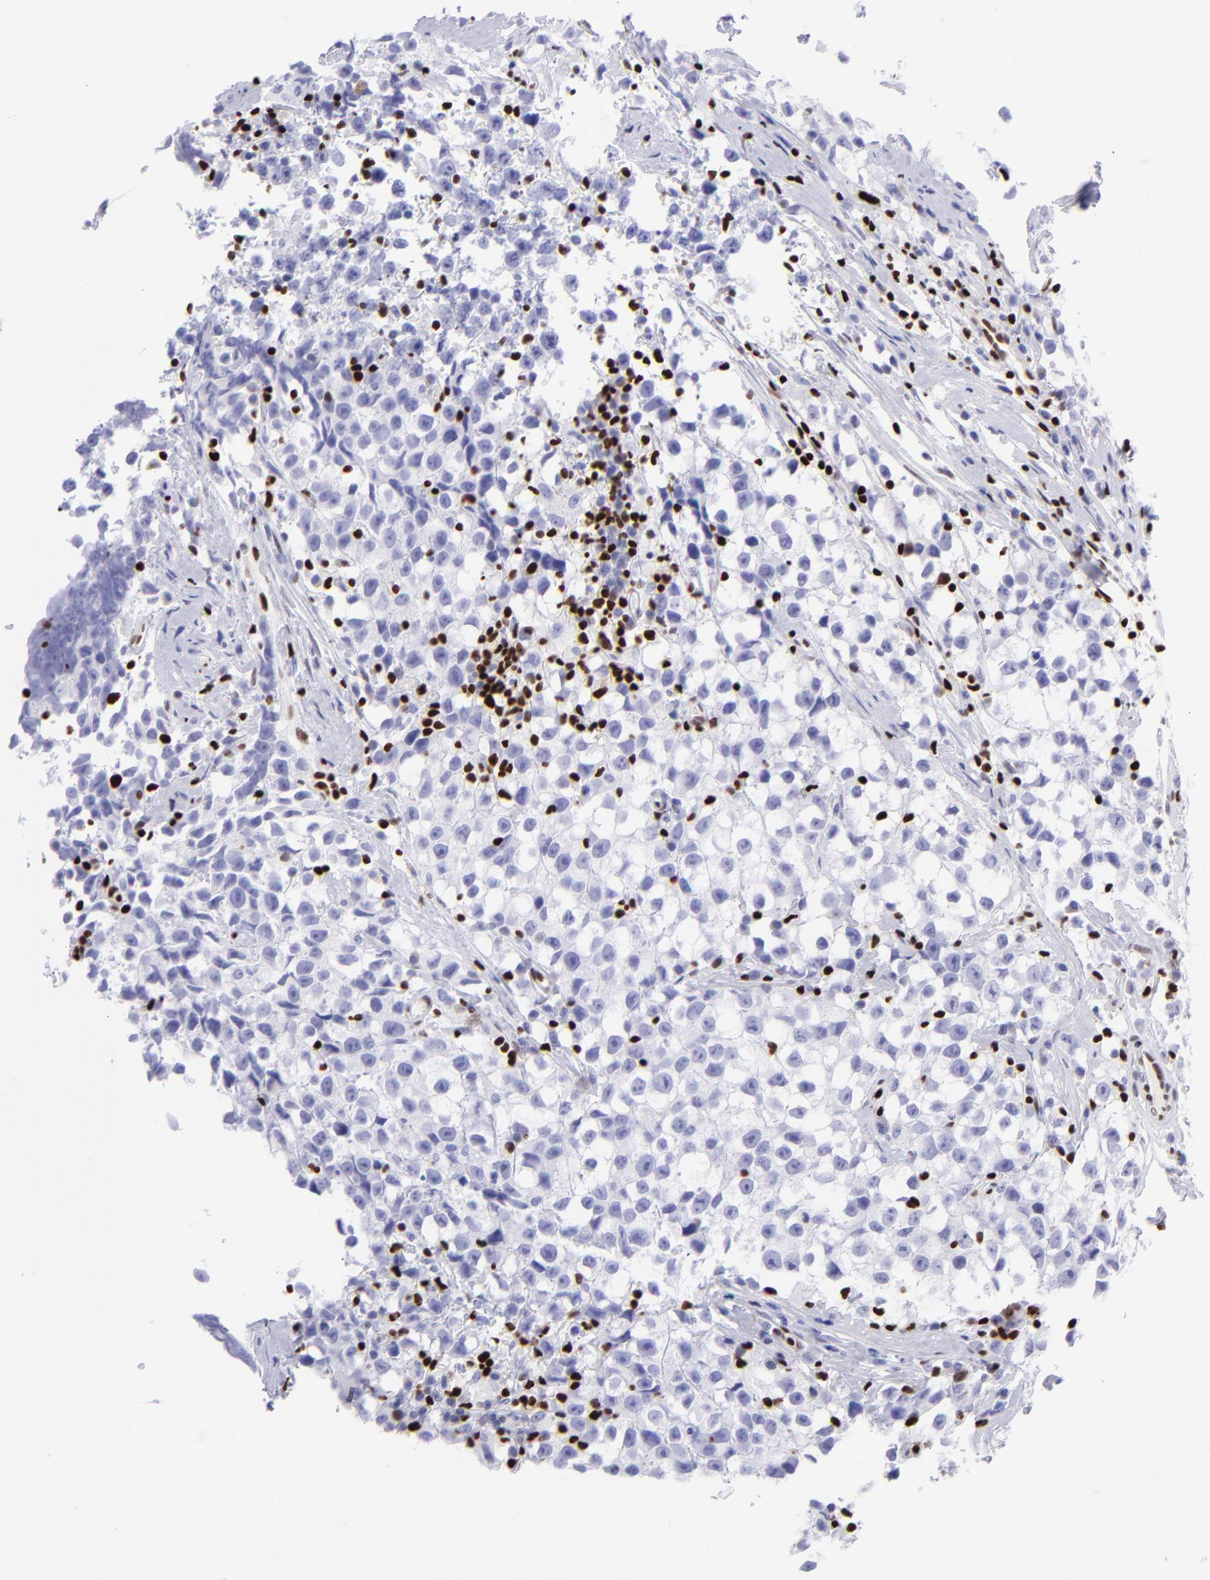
{"staining": {"intensity": "negative", "quantity": "none", "location": "none"}, "tissue": "testis cancer", "cell_type": "Tumor cells", "image_type": "cancer", "snomed": [{"axis": "morphology", "description": "Seminoma, NOS"}, {"axis": "topography", "description": "Testis"}], "caption": "Immunohistochemistry photomicrograph of seminoma (testis) stained for a protein (brown), which reveals no staining in tumor cells.", "gene": "ETS1", "patient": {"sex": "male", "age": 35}}